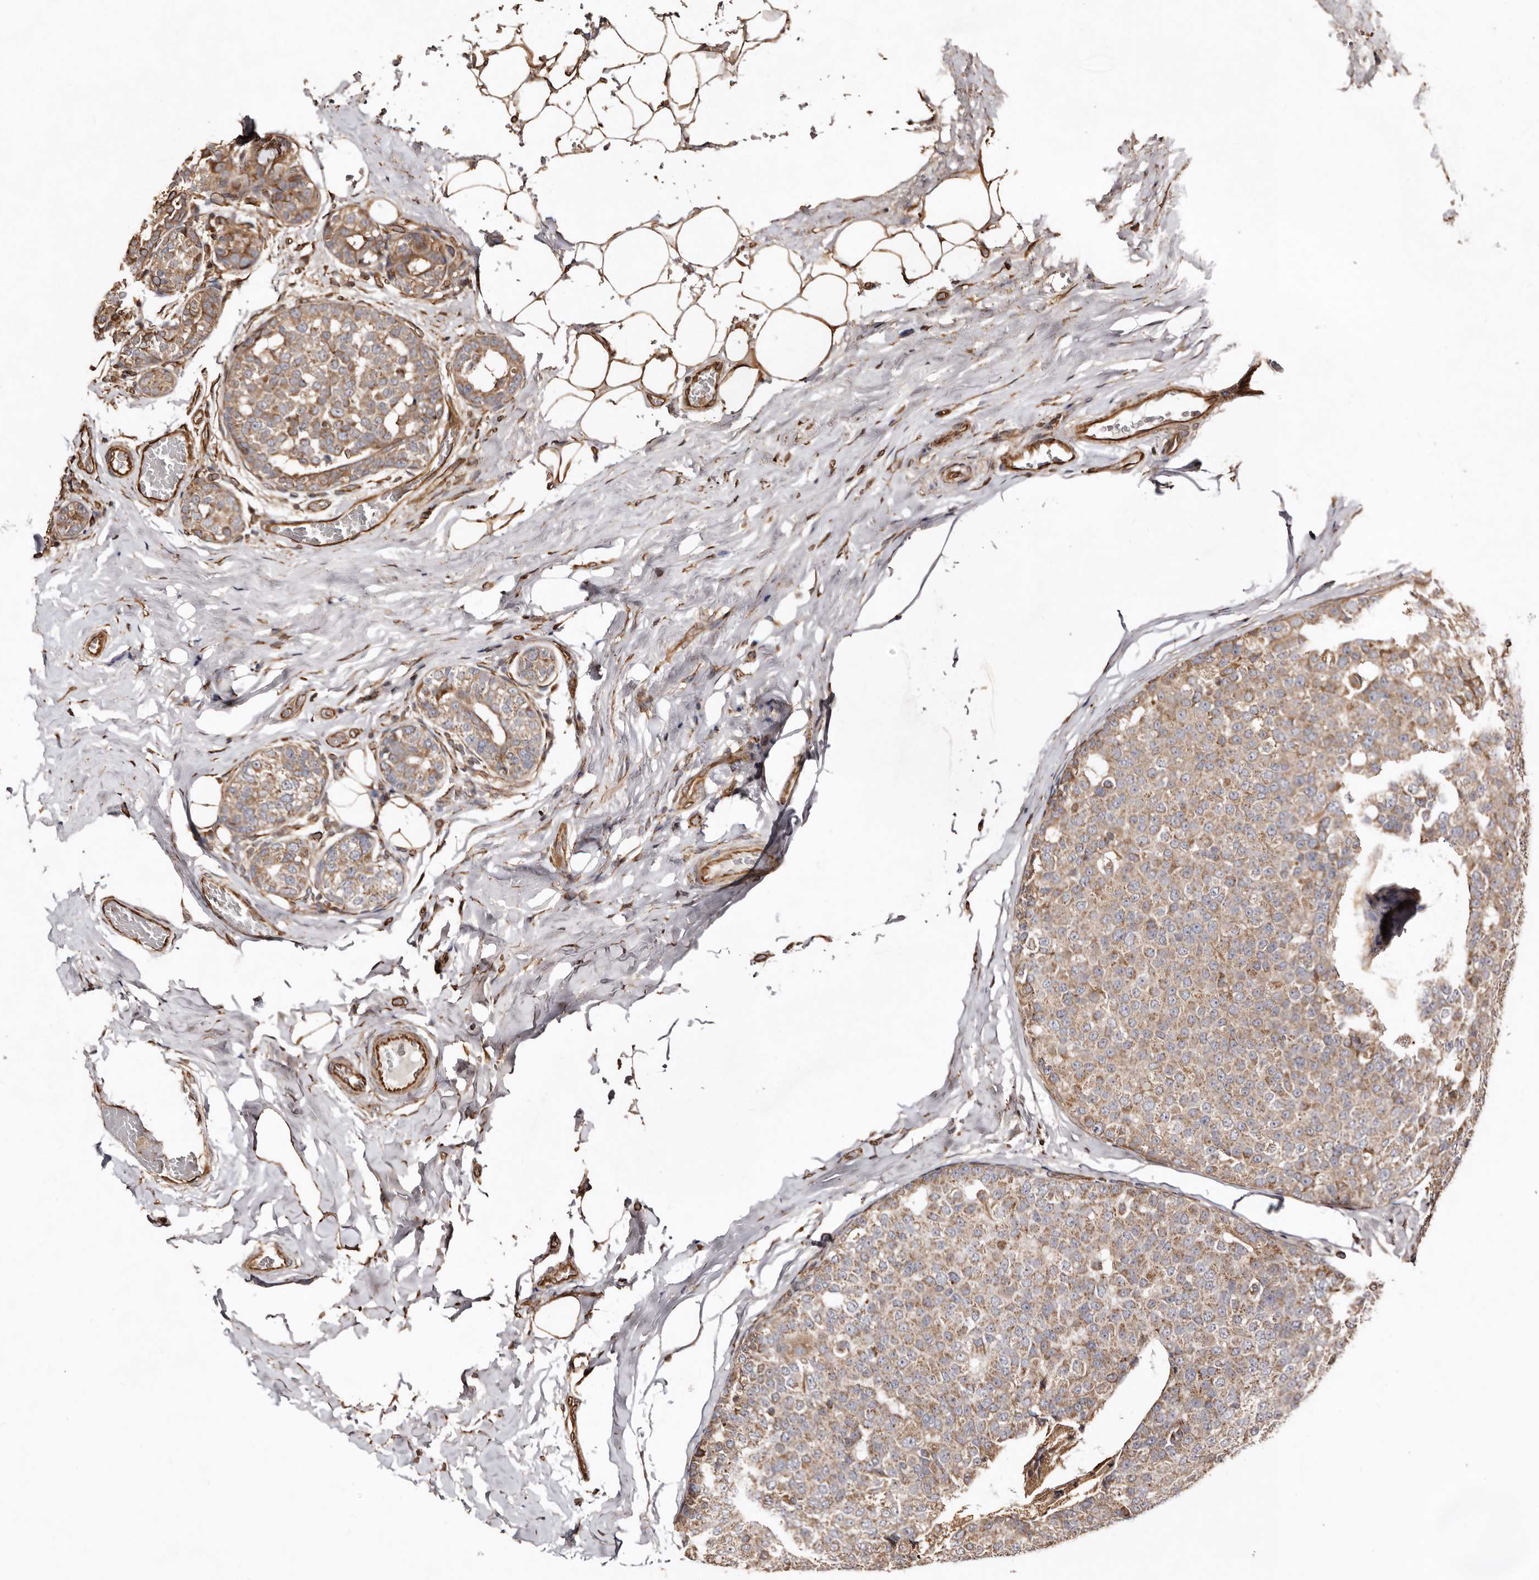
{"staining": {"intensity": "moderate", "quantity": ">75%", "location": "cytoplasmic/membranous"}, "tissue": "breast cancer", "cell_type": "Tumor cells", "image_type": "cancer", "snomed": [{"axis": "morphology", "description": "Normal tissue, NOS"}, {"axis": "morphology", "description": "Duct carcinoma"}, {"axis": "topography", "description": "Breast"}], "caption": "Infiltrating ductal carcinoma (breast) stained for a protein exhibits moderate cytoplasmic/membranous positivity in tumor cells. The staining is performed using DAB brown chromogen to label protein expression. The nuclei are counter-stained blue using hematoxylin.", "gene": "MACC1", "patient": {"sex": "female", "age": 43}}